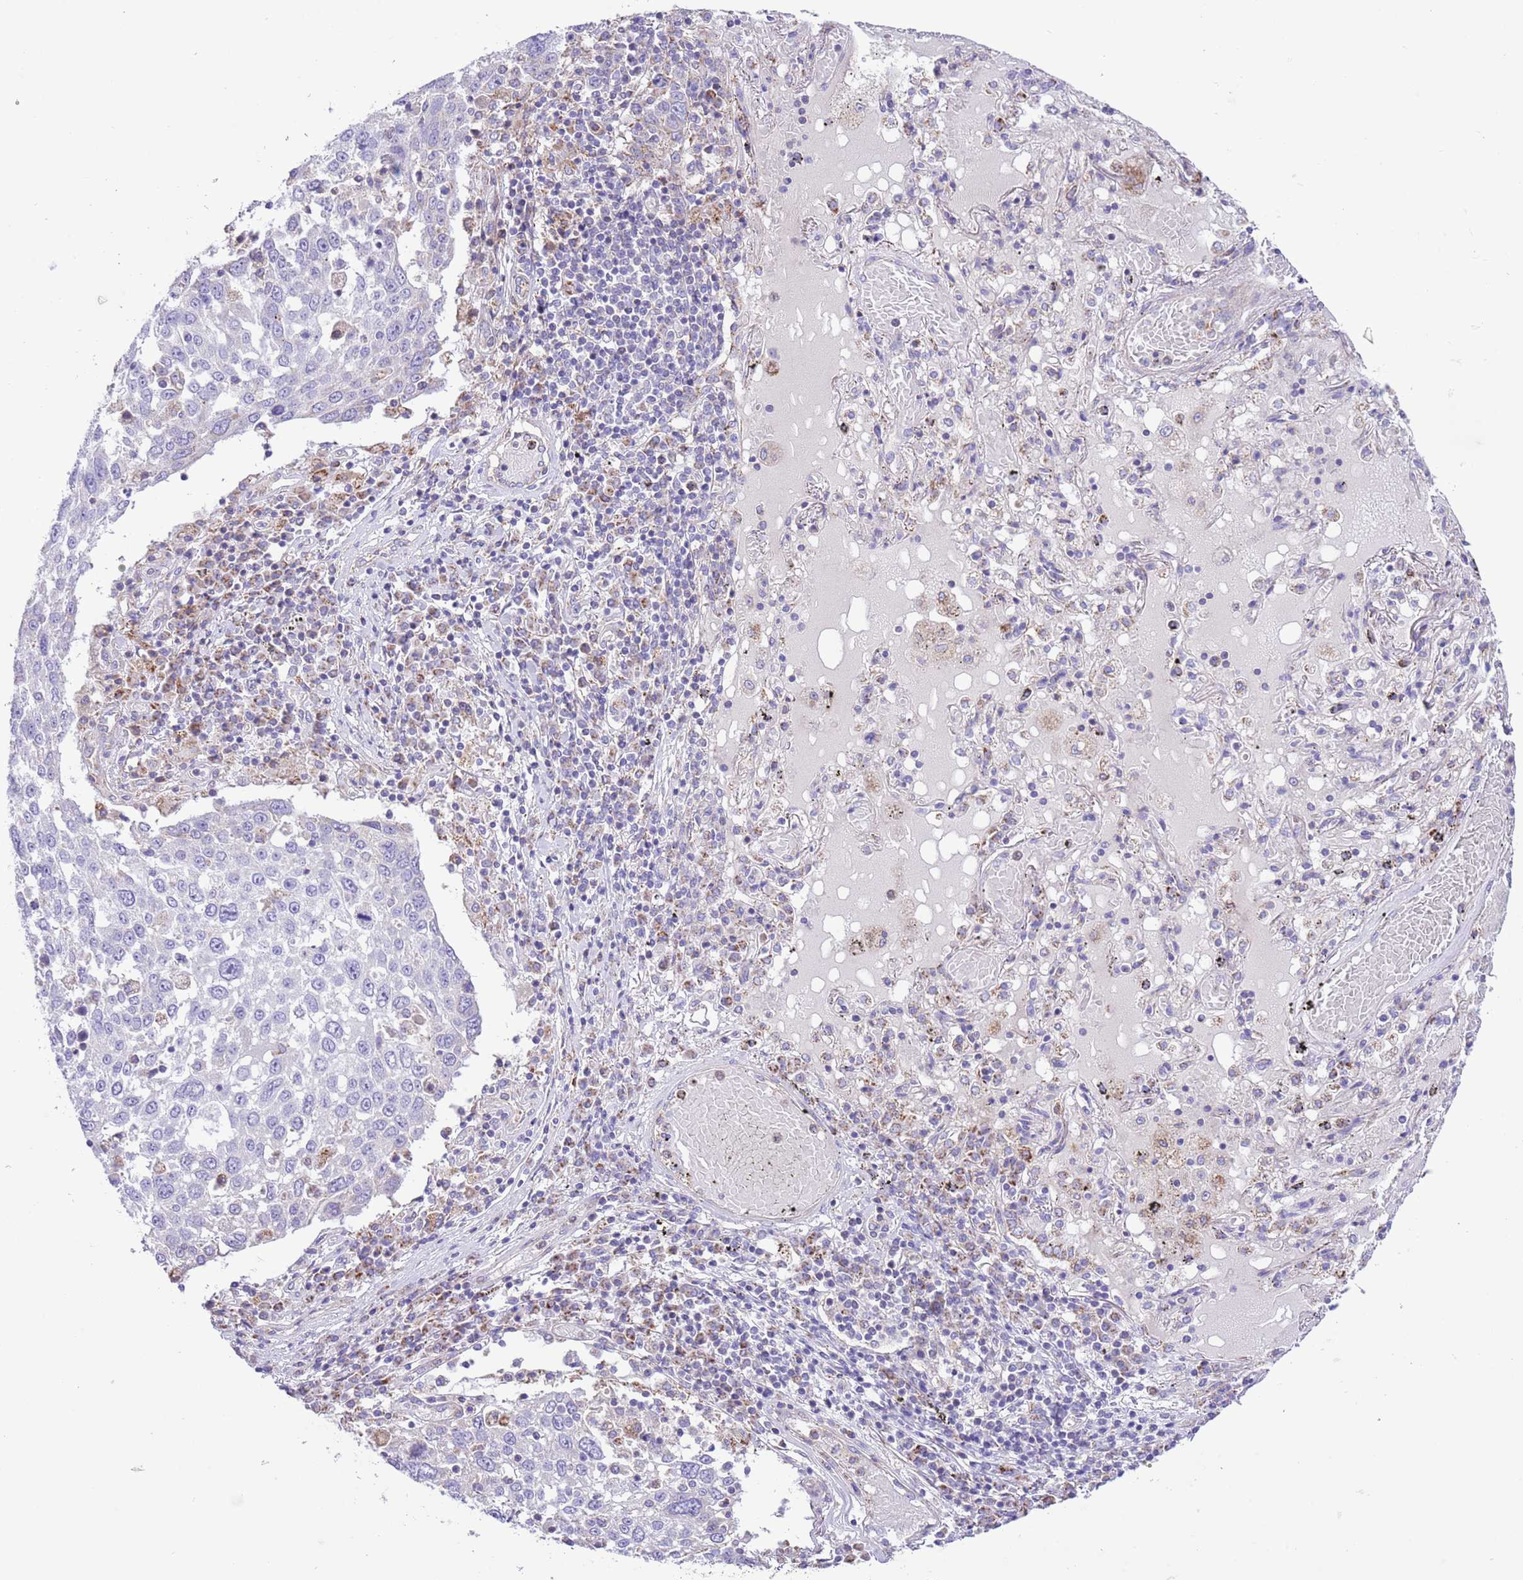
{"staining": {"intensity": "negative", "quantity": "none", "location": "none"}, "tissue": "lung cancer", "cell_type": "Tumor cells", "image_type": "cancer", "snomed": [{"axis": "morphology", "description": "Squamous cell carcinoma, NOS"}, {"axis": "topography", "description": "Lung"}], "caption": "Human lung cancer (squamous cell carcinoma) stained for a protein using IHC exhibits no staining in tumor cells.", "gene": "SS18L2", "patient": {"sex": "male", "age": 65}}